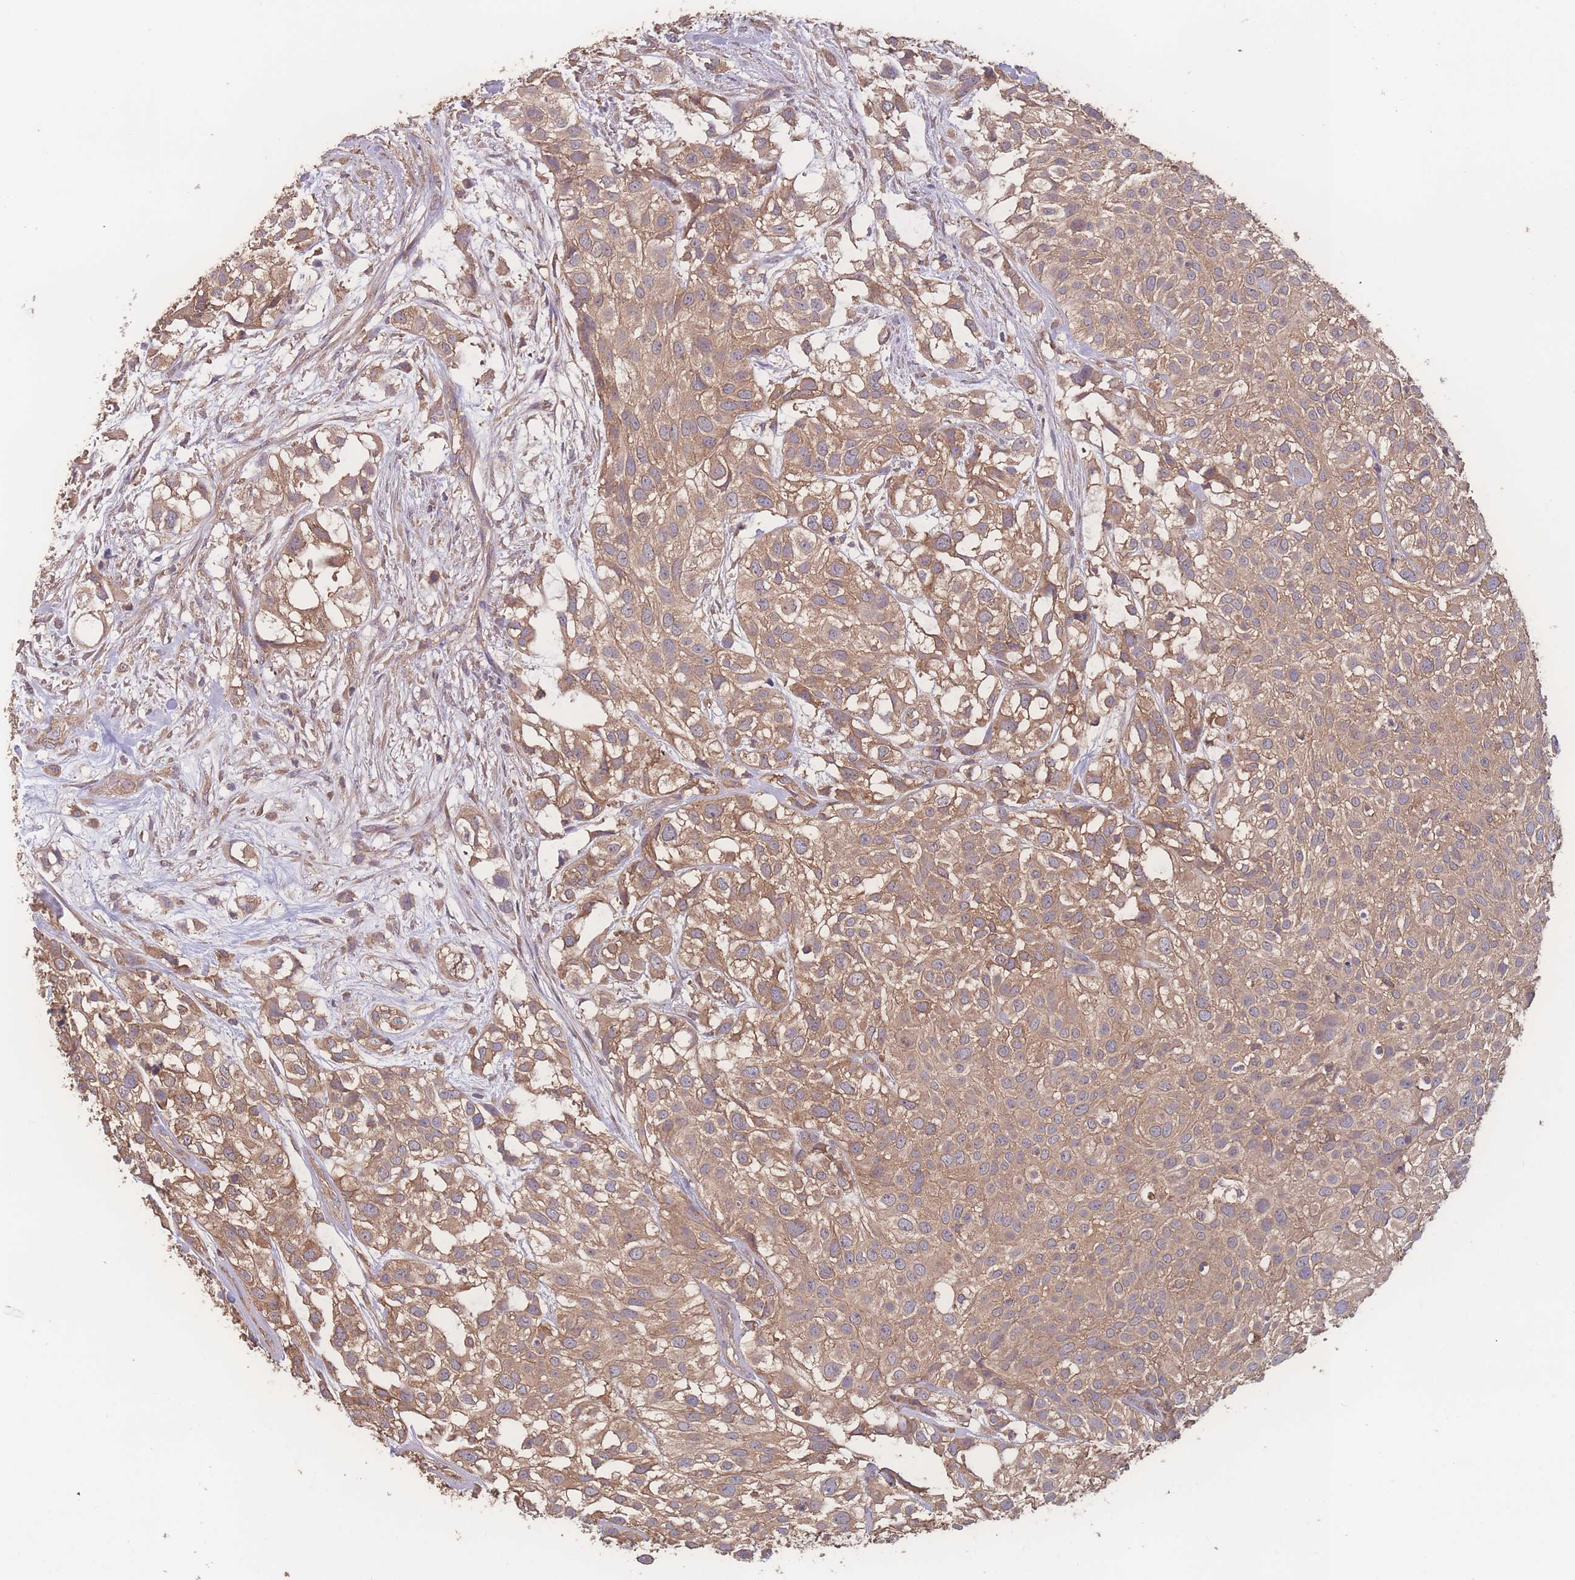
{"staining": {"intensity": "moderate", "quantity": ">75%", "location": "cytoplasmic/membranous"}, "tissue": "urothelial cancer", "cell_type": "Tumor cells", "image_type": "cancer", "snomed": [{"axis": "morphology", "description": "Urothelial carcinoma, High grade"}, {"axis": "topography", "description": "Urinary bladder"}], "caption": "IHC image of neoplastic tissue: urothelial cancer stained using immunohistochemistry displays medium levels of moderate protein expression localized specifically in the cytoplasmic/membranous of tumor cells, appearing as a cytoplasmic/membranous brown color.", "gene": "ATXN10", "patient": {"sex": "male", "age": 56}}